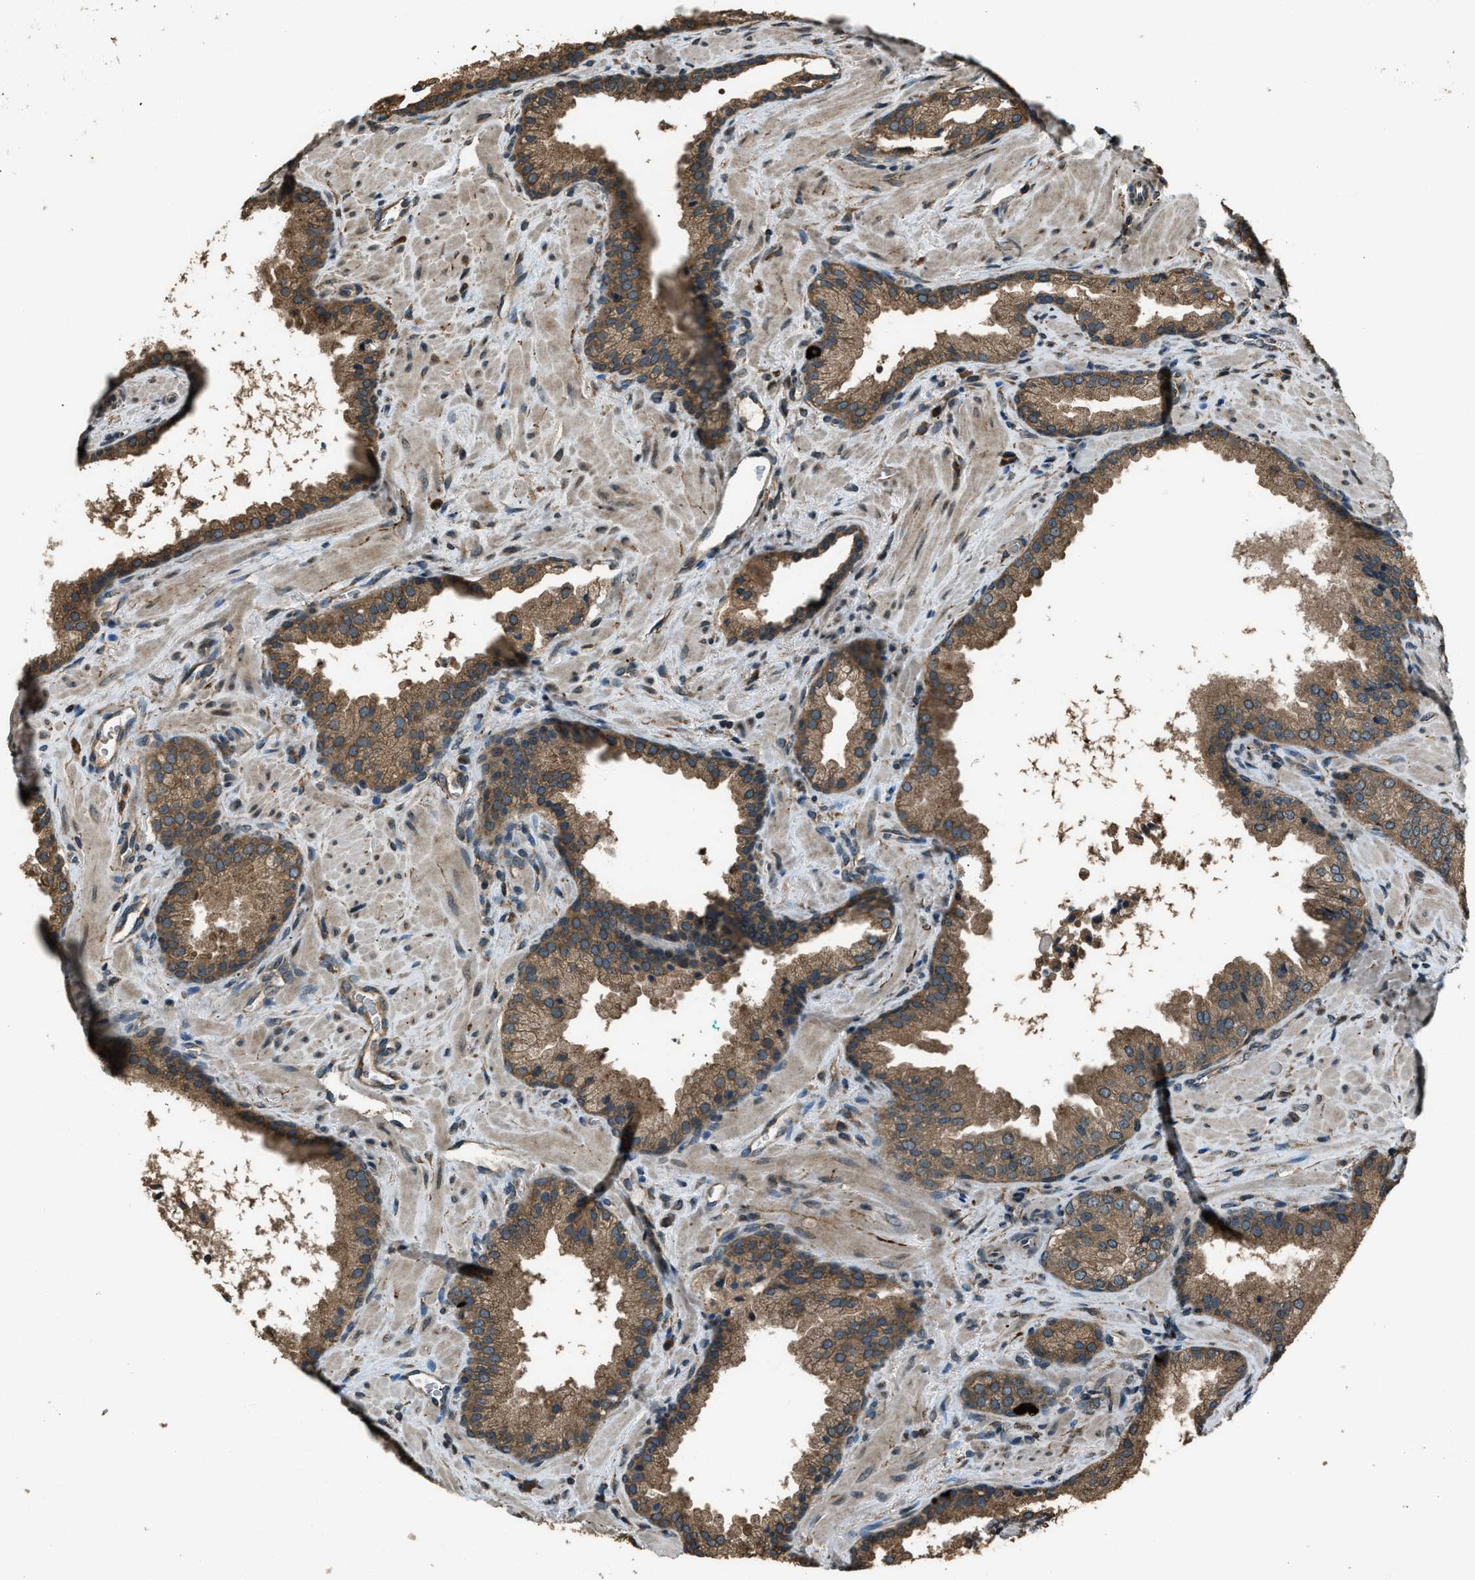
{"staining": {"intensity": "moderate", "quantity": ">75%", "location": "cytoplasmic/membranous"}, "tissue": "prostate cancer", "cell_type": "Tumor cells", "image_type": "cancer", "snomed": [{"axis": "morphology", "description": "Adenocarcinoma, Low grade"}, {"axis": "topography", "description": "Prostate"}], "caption": "A brown stain highlights moderate cytoplasmic/membranous positivity of a protein in human prostate cancer (low-grade adenocarcinoma) tumor cells.", "gene": "TRIM4", "patient": {"sex": "male", "age": 71}}